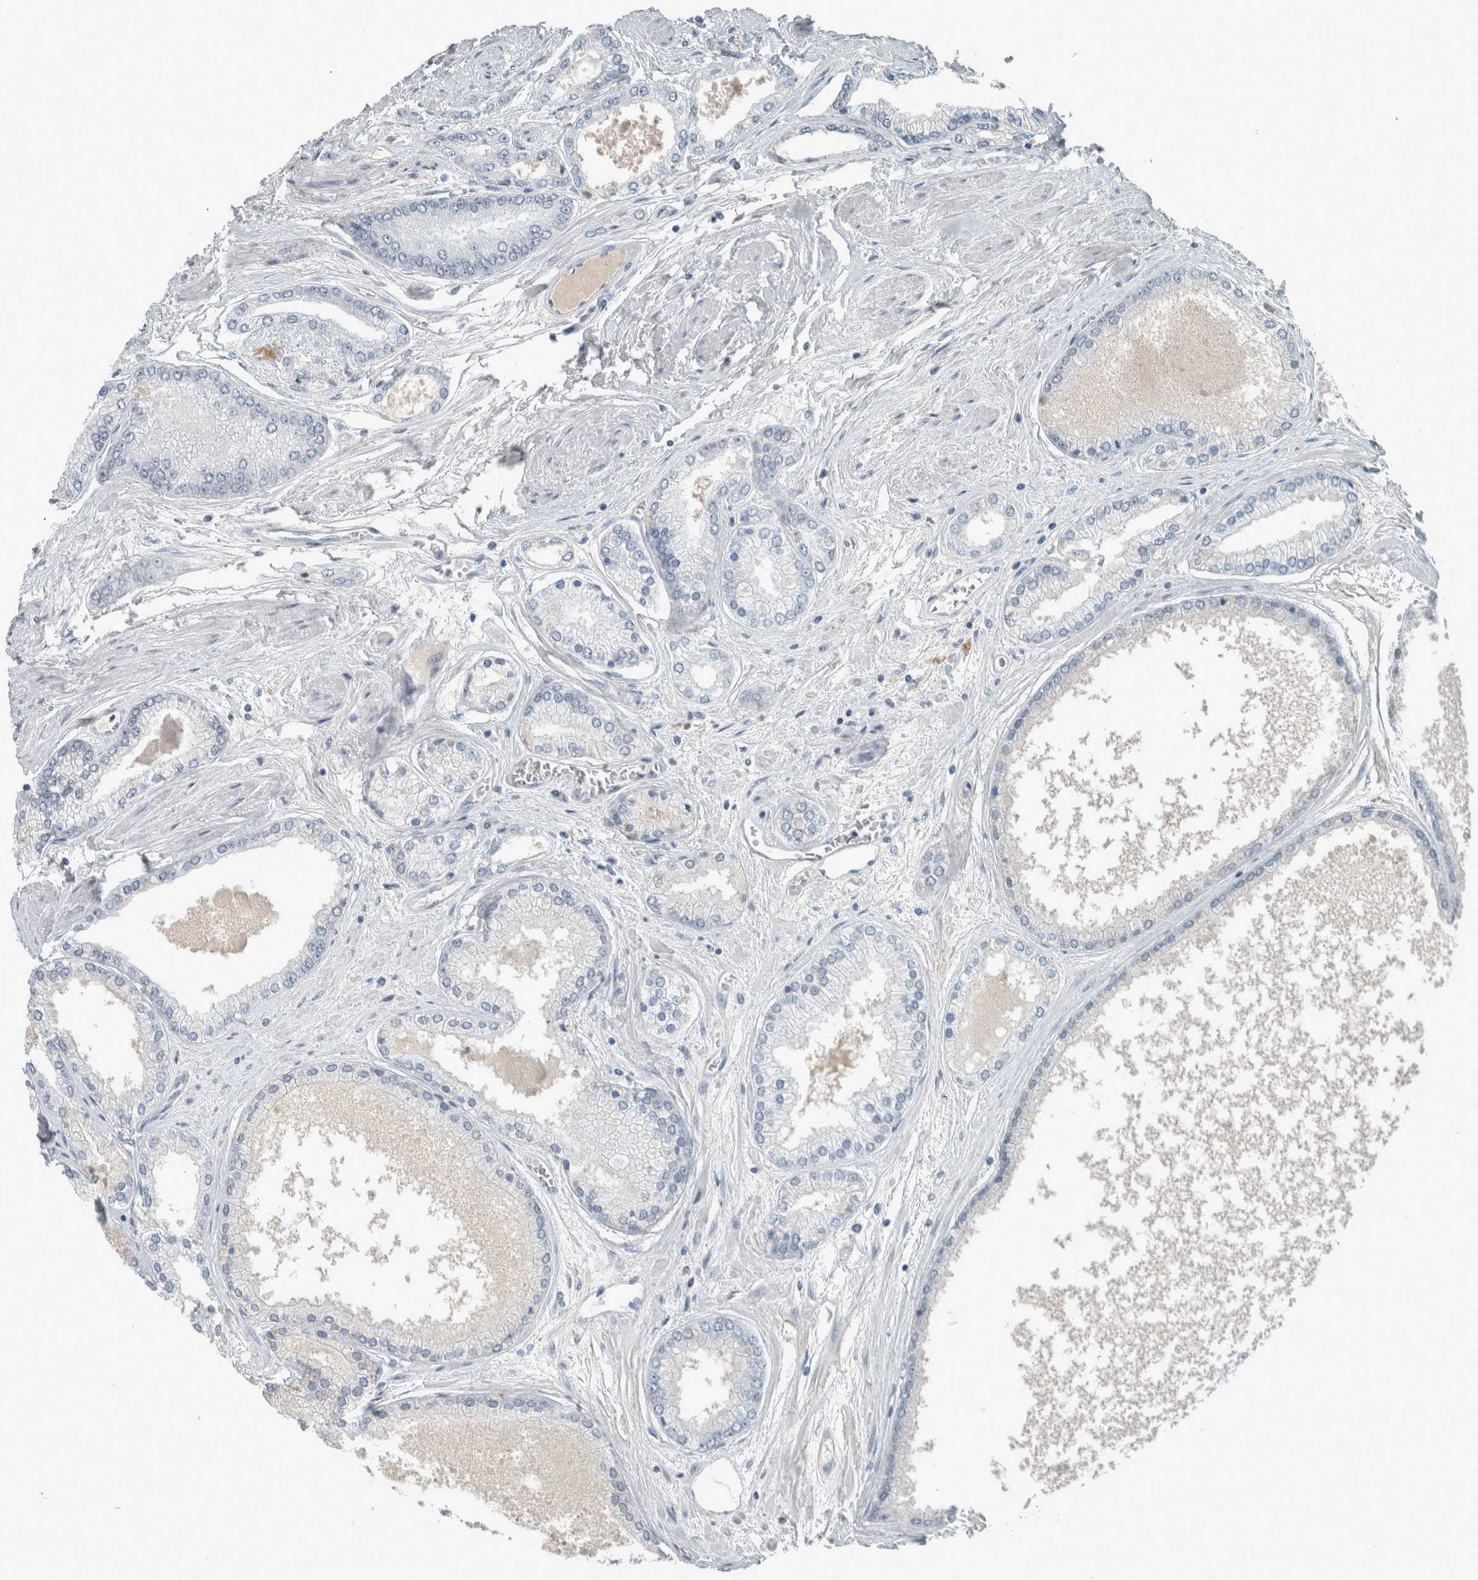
{"staining": {"intensity": "negative", "quantity": "none", "location": "none"}, "tissue": "prostate cancer", "cell_type": "Tumor cells", "image_type": "cancer", "snomed": [{"axis": "morphology", "description": "Adenocarcinoma, High grade"}, {"axis": "topography", "description": "Prostate"}], "caption": "Immunohistochemistry (IHC) of high-grade adenocarcinoma (prostate) displays no staining in tumor cells. (DAB (3,3'-diaminobenzidine) IHC, high magnification).", "gene": "CHL1", "patient": {"sex": "male", "age": 59}}